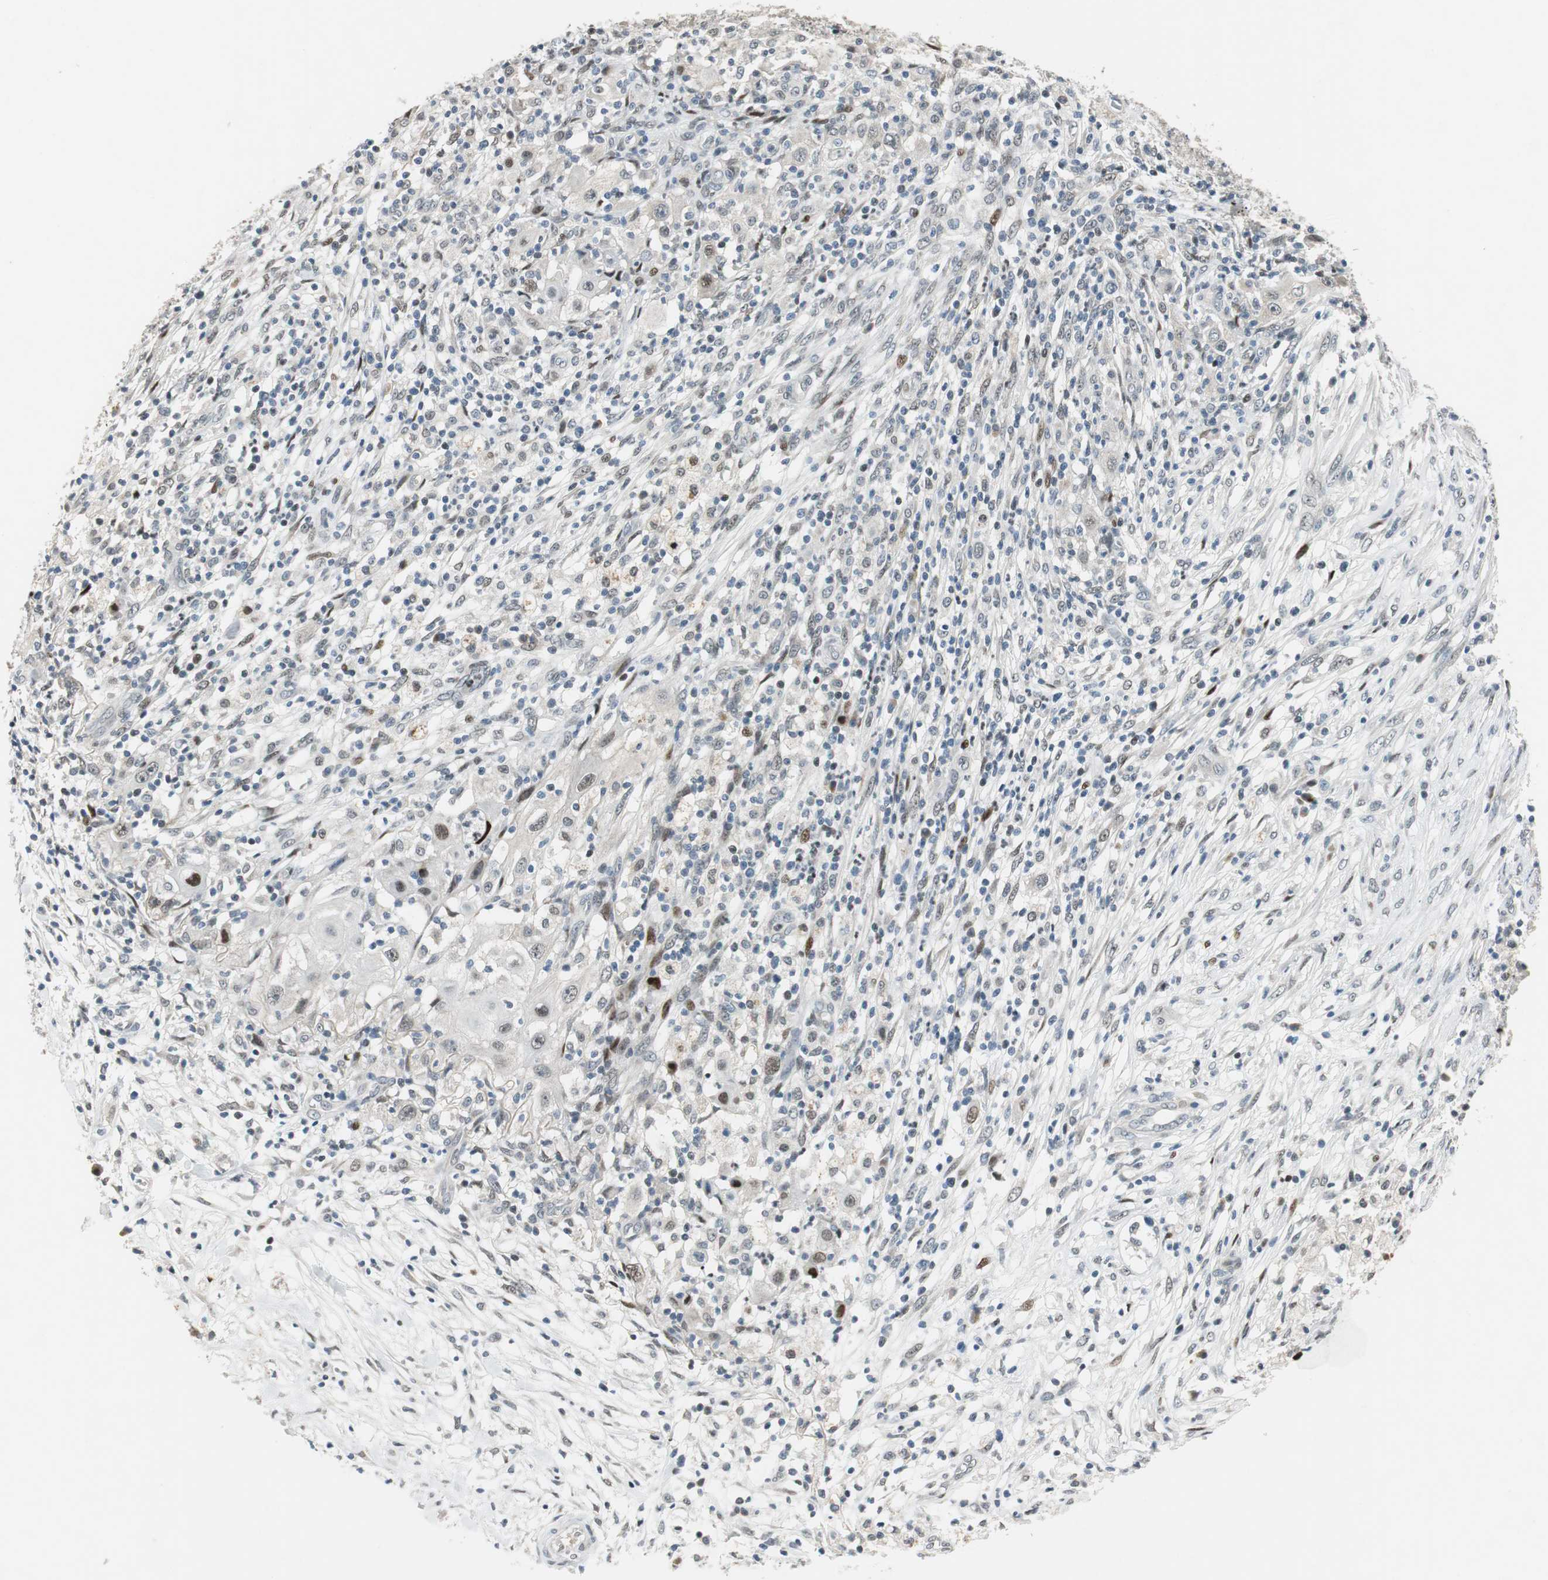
{"staining": {"intensity": "moderate", "quantity": "<25%", "location": "nuclear"}, "tissue": "ovarian cancer", "cell_type": "Tumor cells", "image_type": "cancer", "snomed": [{"axis": "morphology", "description": "Carcinoma, endometroid"}, {"axis": "topography", "description": "Ovary"}], "caption": "A photomicrograph showing moderate nuclear staining in about <25% of tumor cells in ovarian endometroid carcinoma, as visualized by brown immunohistochemical staining.", "gene": "AJUBA", "patient": {"sex": "female", "age": 42}}